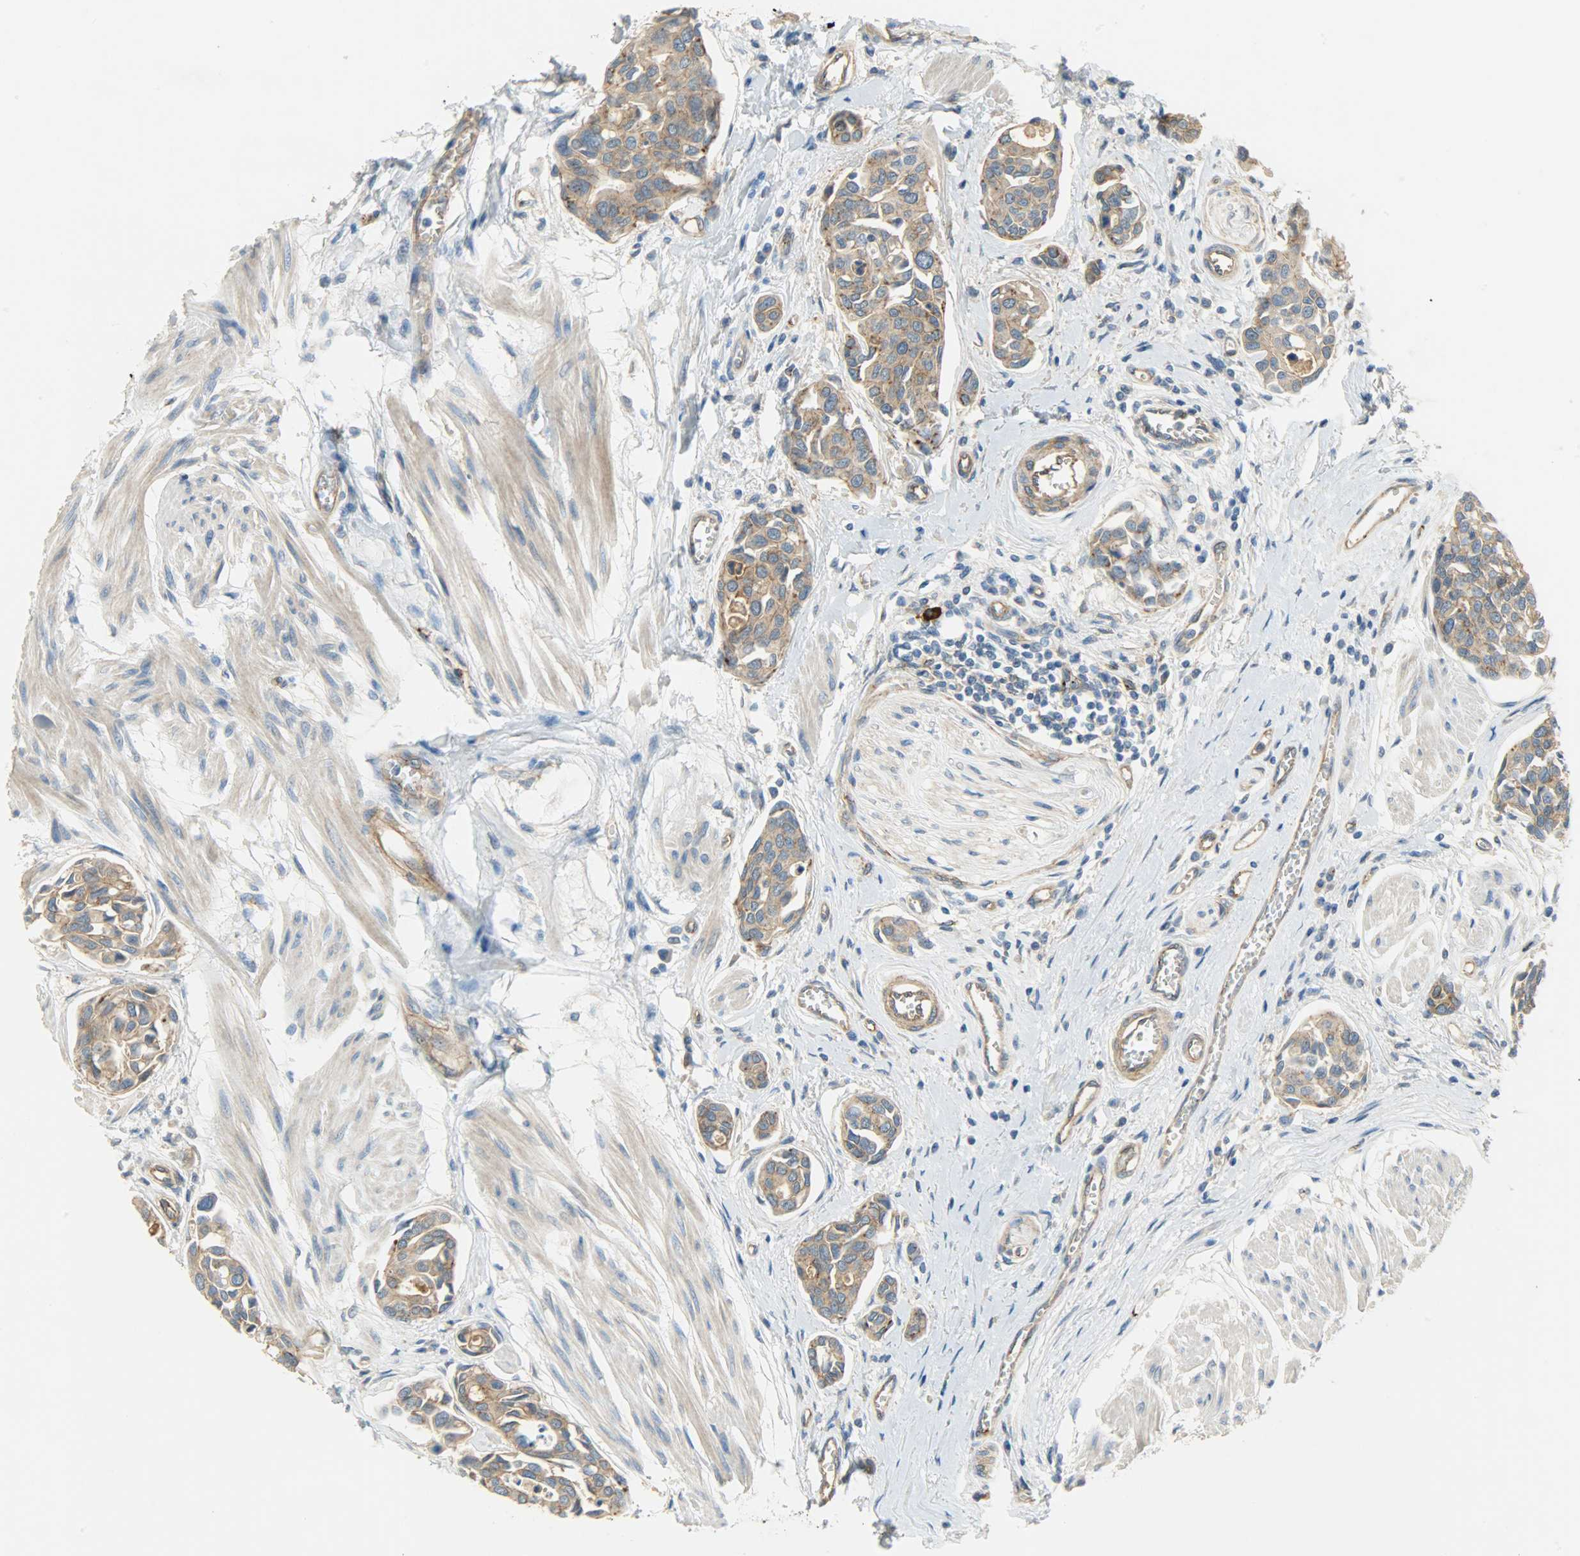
{"staining": {"intensity": "moderate", "quantity": ">75%", "location": "cytoplasmic/membranous"}, "tissue": "urothelial cancer", "cell_type": "Tumor cells", "image_type": "cancer", "snomed": [{"axis": "morphology", "description": "Urothelial carcinoma, High grade"}, {"axis": "topography", "description": "Urinary bladder"}], "caption": "IHC micrograph of urothelial carcinoma (high-grade) stained for a protein (brown), which demonstrates medium levels of moderate cytoplasmic/membranous expression in about >75% of tumor cells.", "gene": "KIAA1217", "patient": {"sex": "male", "age": 78}}